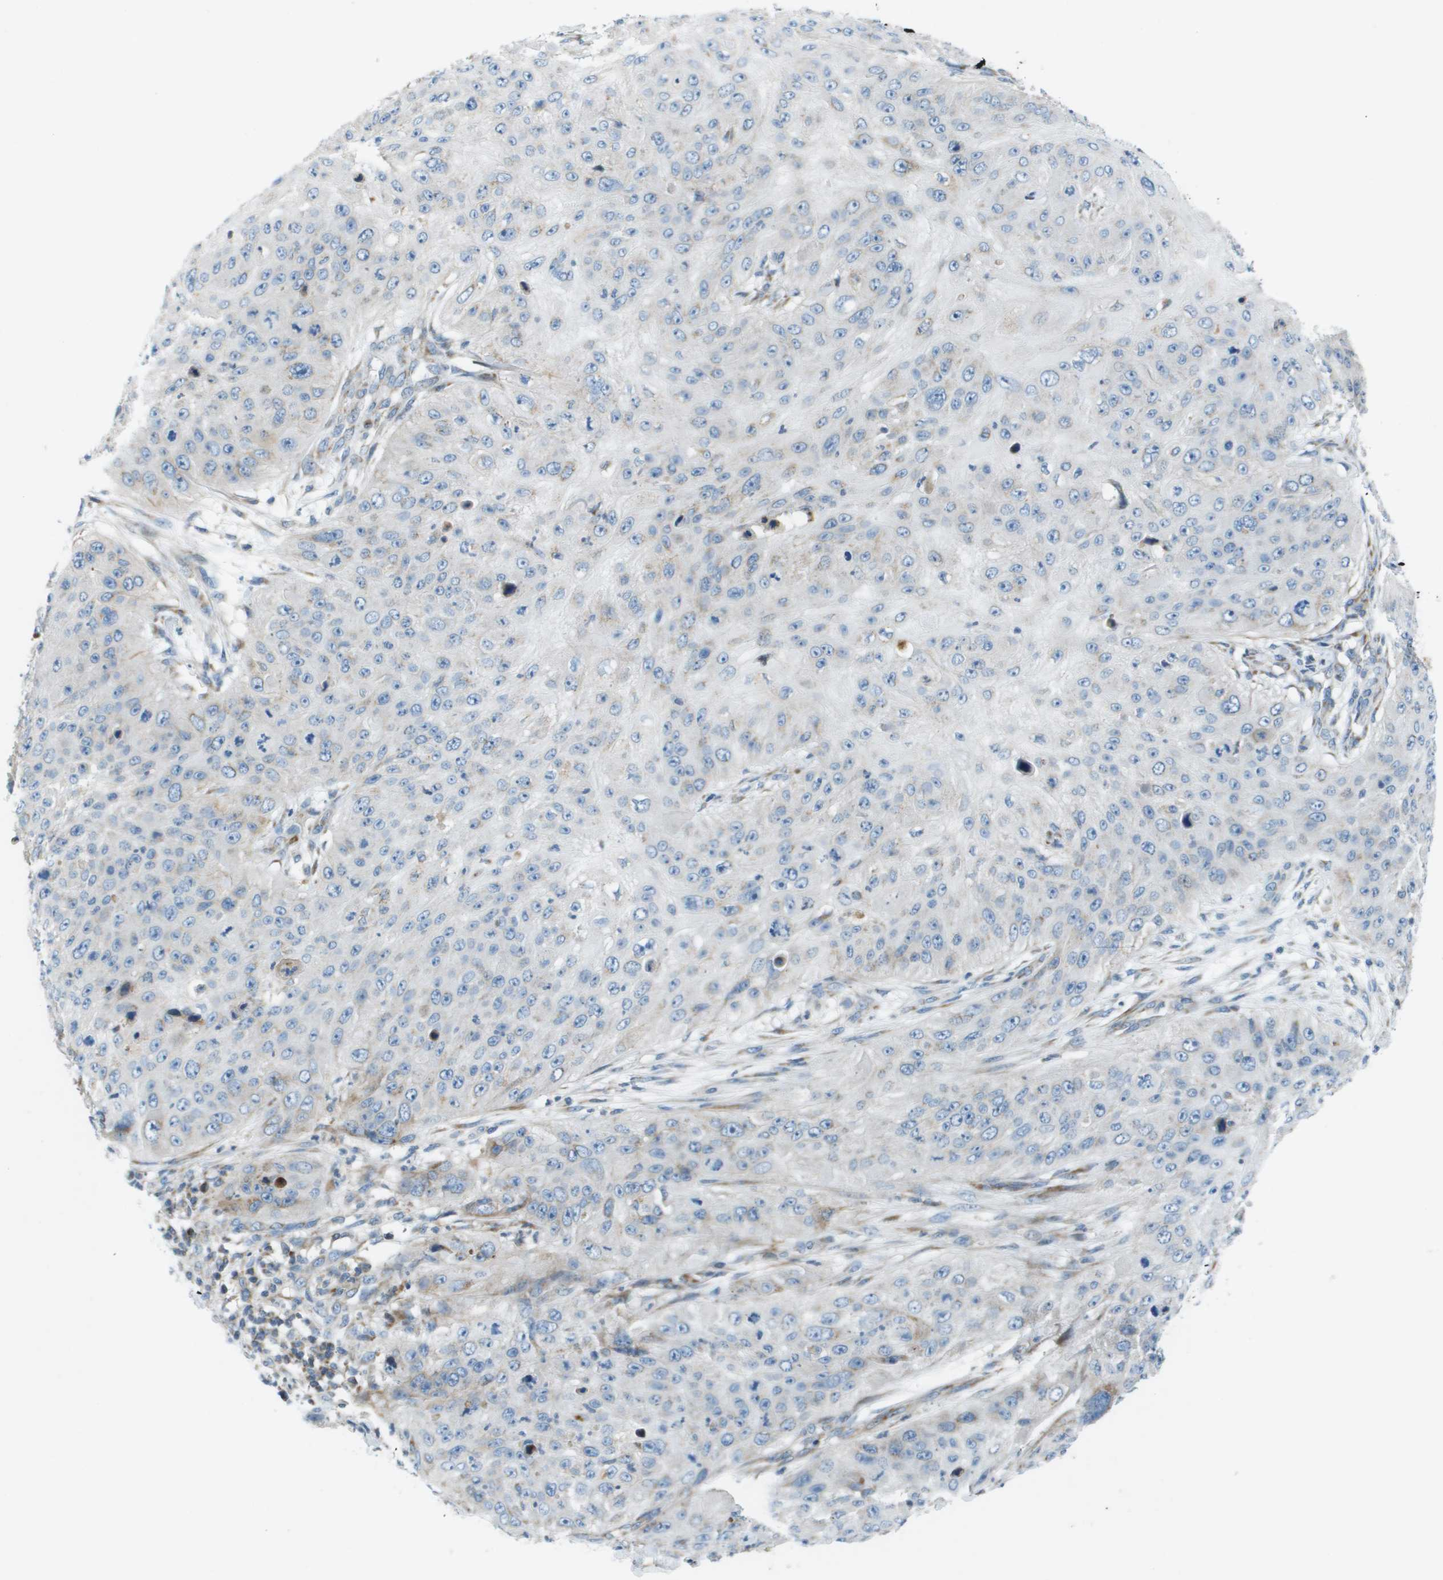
{"staining": {"intensity": "negative", "quantity": "none", "location": "none"}, "tissue": "skin cancer", "cell_type": "Tumor cells", "image_type": "cancer", "snomed": [{"axis": "morphology", "description": "Squamous cell carcinoma, NOS"}, {"axis": "topography", "description": "Skin"}], "caption": "Immunohistochemistry (IHC) image of squamous cell carcinoma (skin) stained for a protein (brown), which demonstrates no staining in tumor cells.", "gene": "GALNT6", "patient": {"sex": "female", "age": 80}}